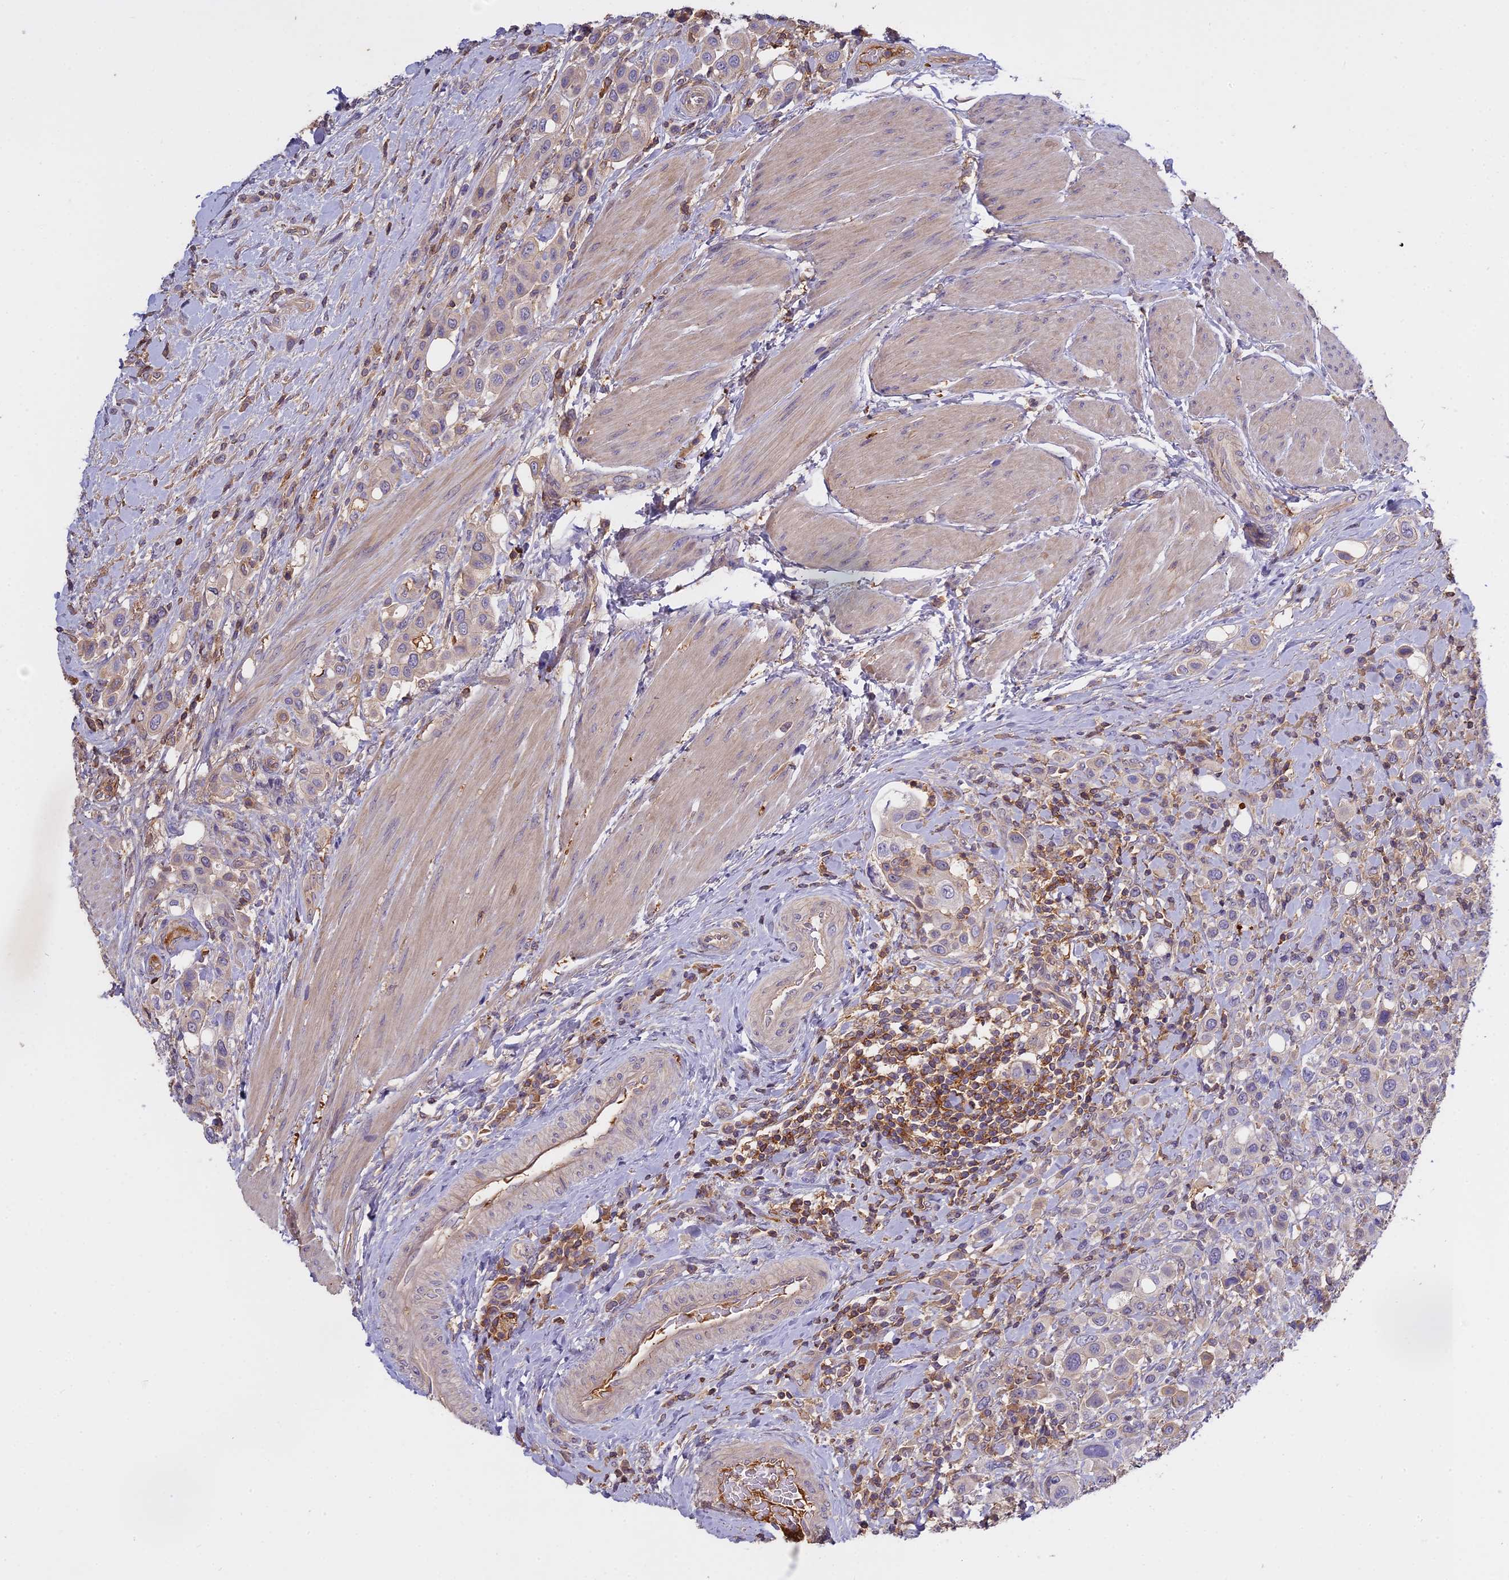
{"staining": {"intensity": "moderate", "quantity": "<25%", "location": "cytoplasmic/membranous"}, "tissue": "urothelial cancer", "cell_type": "Tumor cells", "image_type": "cancer", "snomed": [{"axis": "morphology", "description": "Urothelial carcinoma, High grade"}, {"axis": "topography", "description": "Urinary bladder"}], "caption": "The histopathology image shows a brown stain indicating the presence of a protein in the cytoplasmic/membranous of tumor cells in high-grade urothelial carcinoma. (Stains: DAB (3,3'-diaminobenzidine) in brown, nuclei in blue, Microscopy: brightfield microscopy at high magnification).", "gene": "CFAP119", "patient": {"sex": "male", "age": 50}}